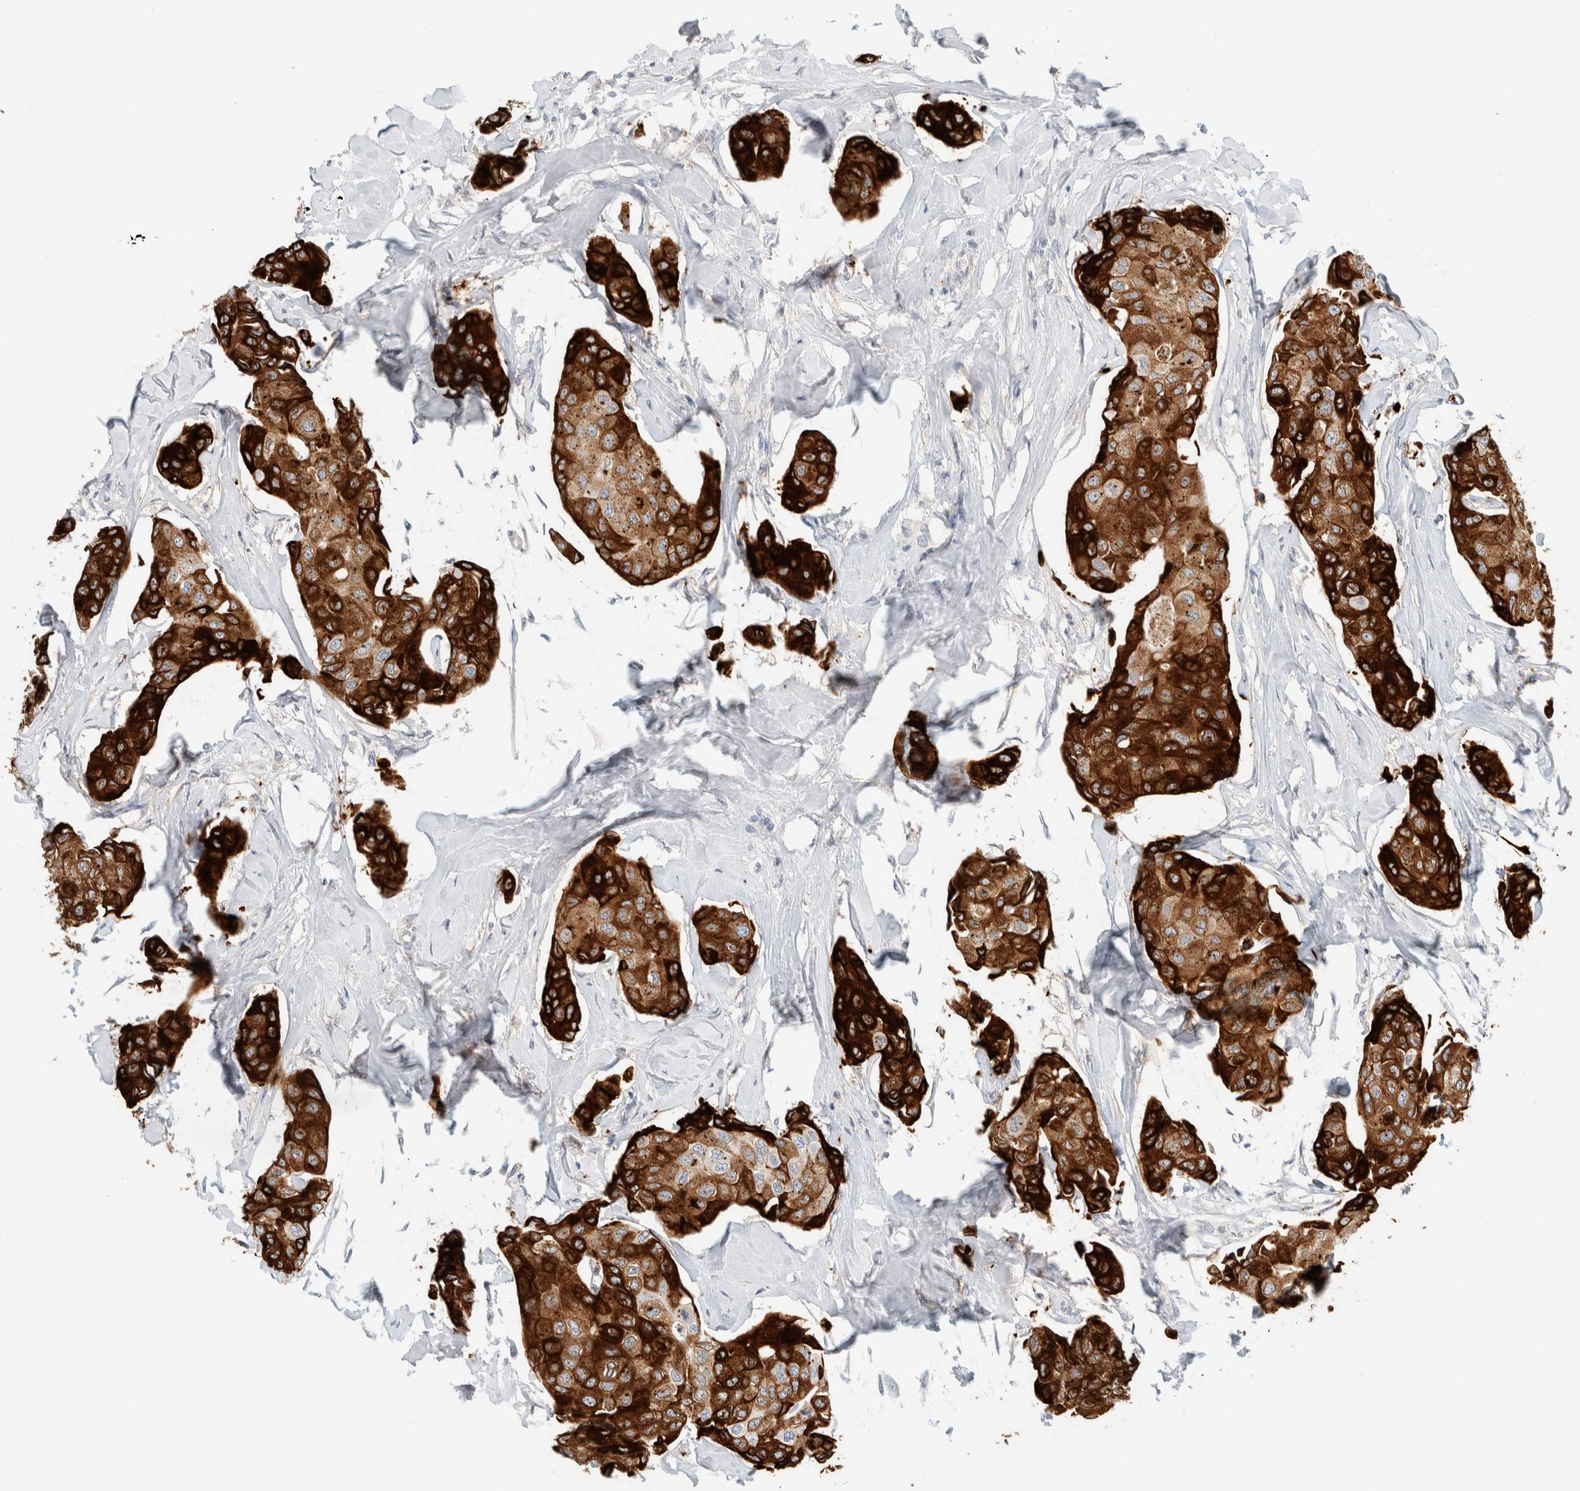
{"staining": {"intensity": "strong", "quantity": ">75%", "location": "cytoplasmic/membranous"}, "tissue": "breast cancer", "cell_type": "Tumor cells", "image_type": "cancer", "snomed": [{"axis": "morphology", "description": "Duct carcinoma"}, {"axis": "topography", "description": "Breast"}], "caption": "A high amount of strong cytoplasmic/membranous expression is appreciated in approximately >75% of tumor cells in breast cancer tissue.", "gene": "SDR16C5", "patient": {"sex": "female", "age": 80}}